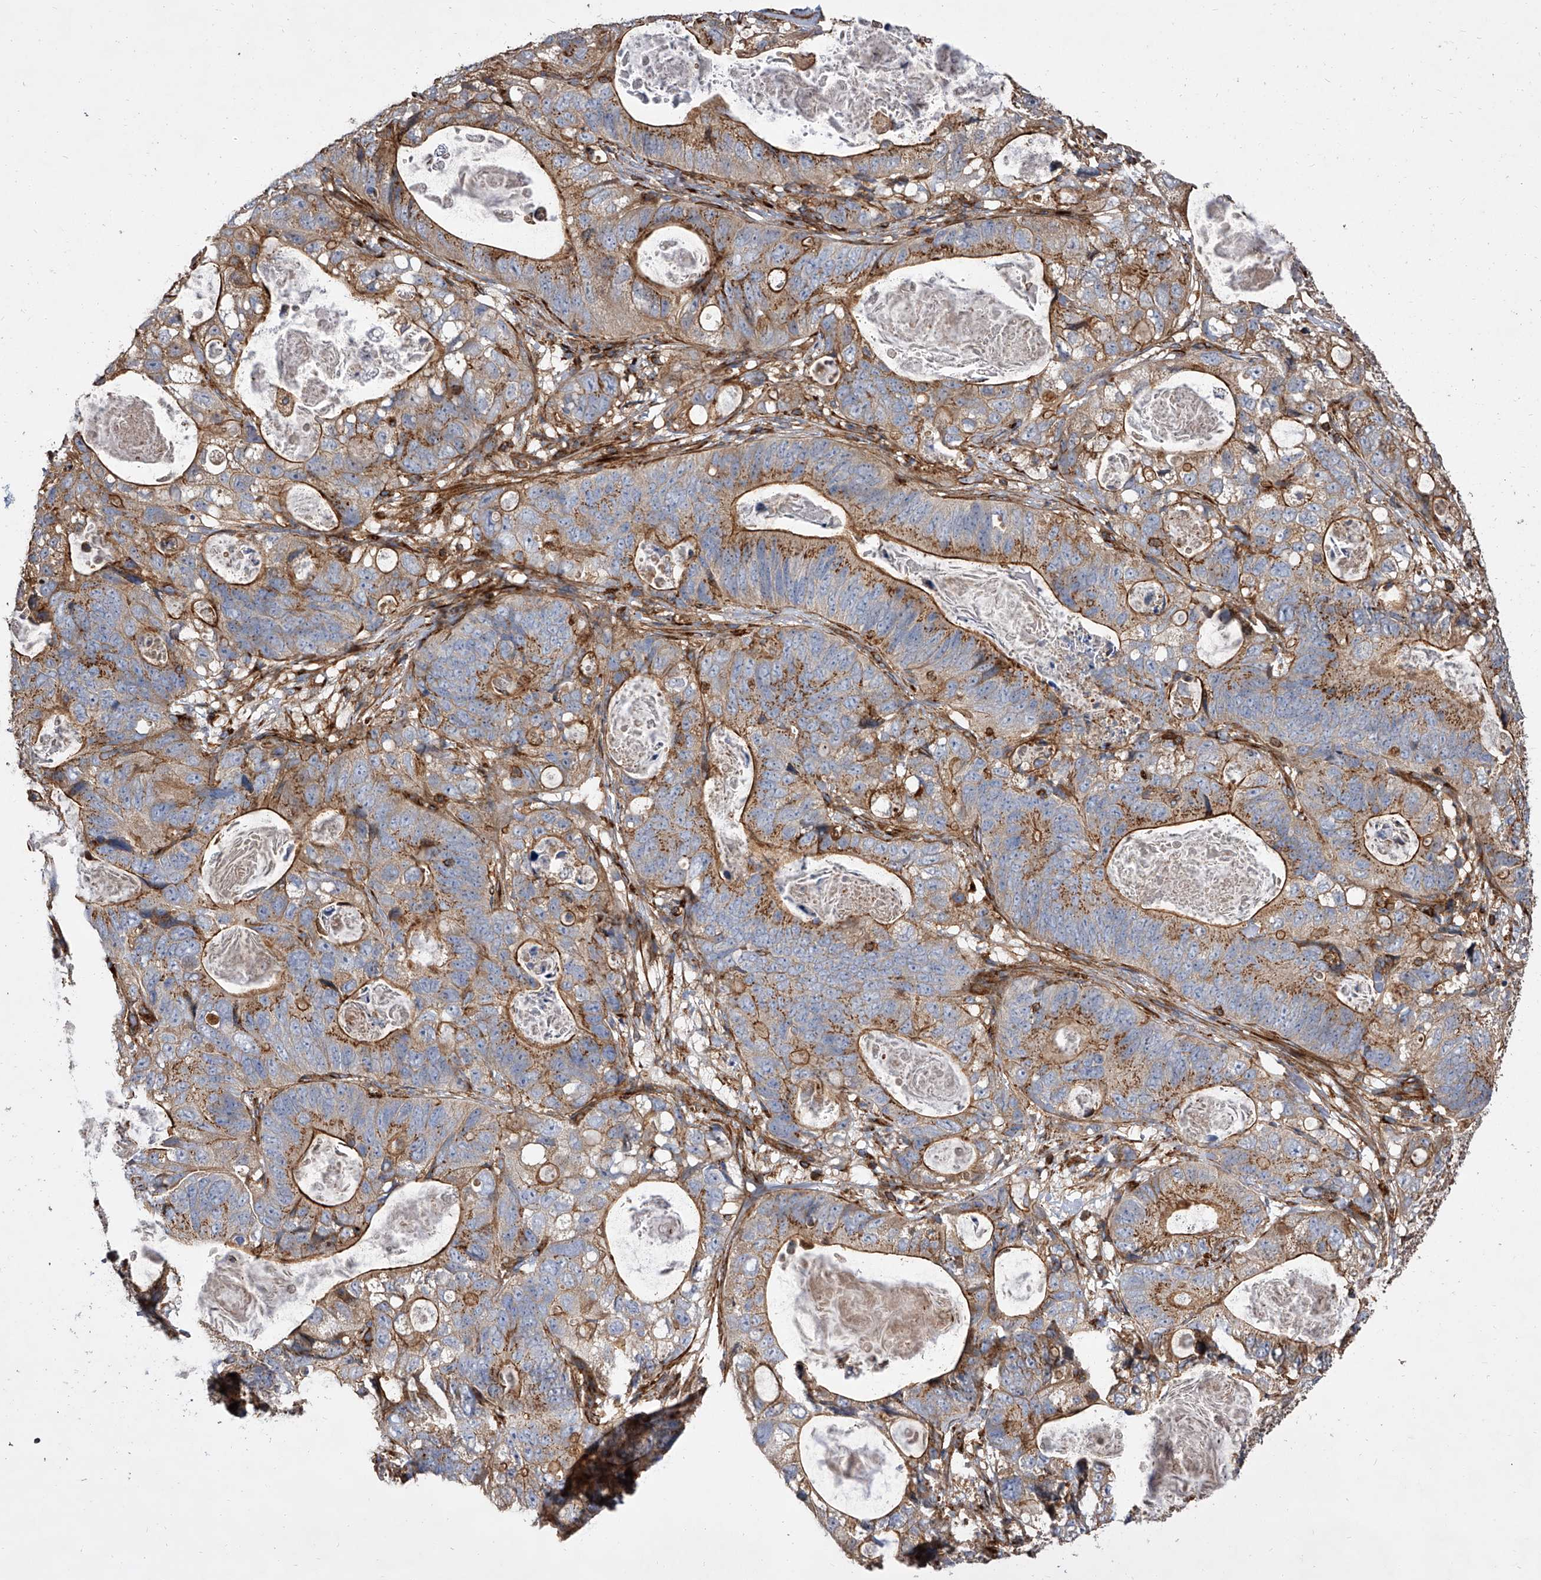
{"staining": {"intensity": "moderate", "quantity": ">75%", "location": "cytoplasmic/membranous"}, "tissue": "stomach cancer", "cell_type": "Tumor cells", "image_type": "cancer", "snomed": [{"axis": "morphology", "description": "Normal tissue, NOS"}, {"axis": "morphology", "description": "Adenocarcinoma, NOS"}, {"axis": "topography", "description": "Stomach"}], "caption": "A medium amount of moderate cytoplasmic/membranous positivity is present in approximately >75% of tumor cells in stomach adenocarcinoma tissue.", "gene": "PISD", "patient": {"sex": "female", "age": 89}}